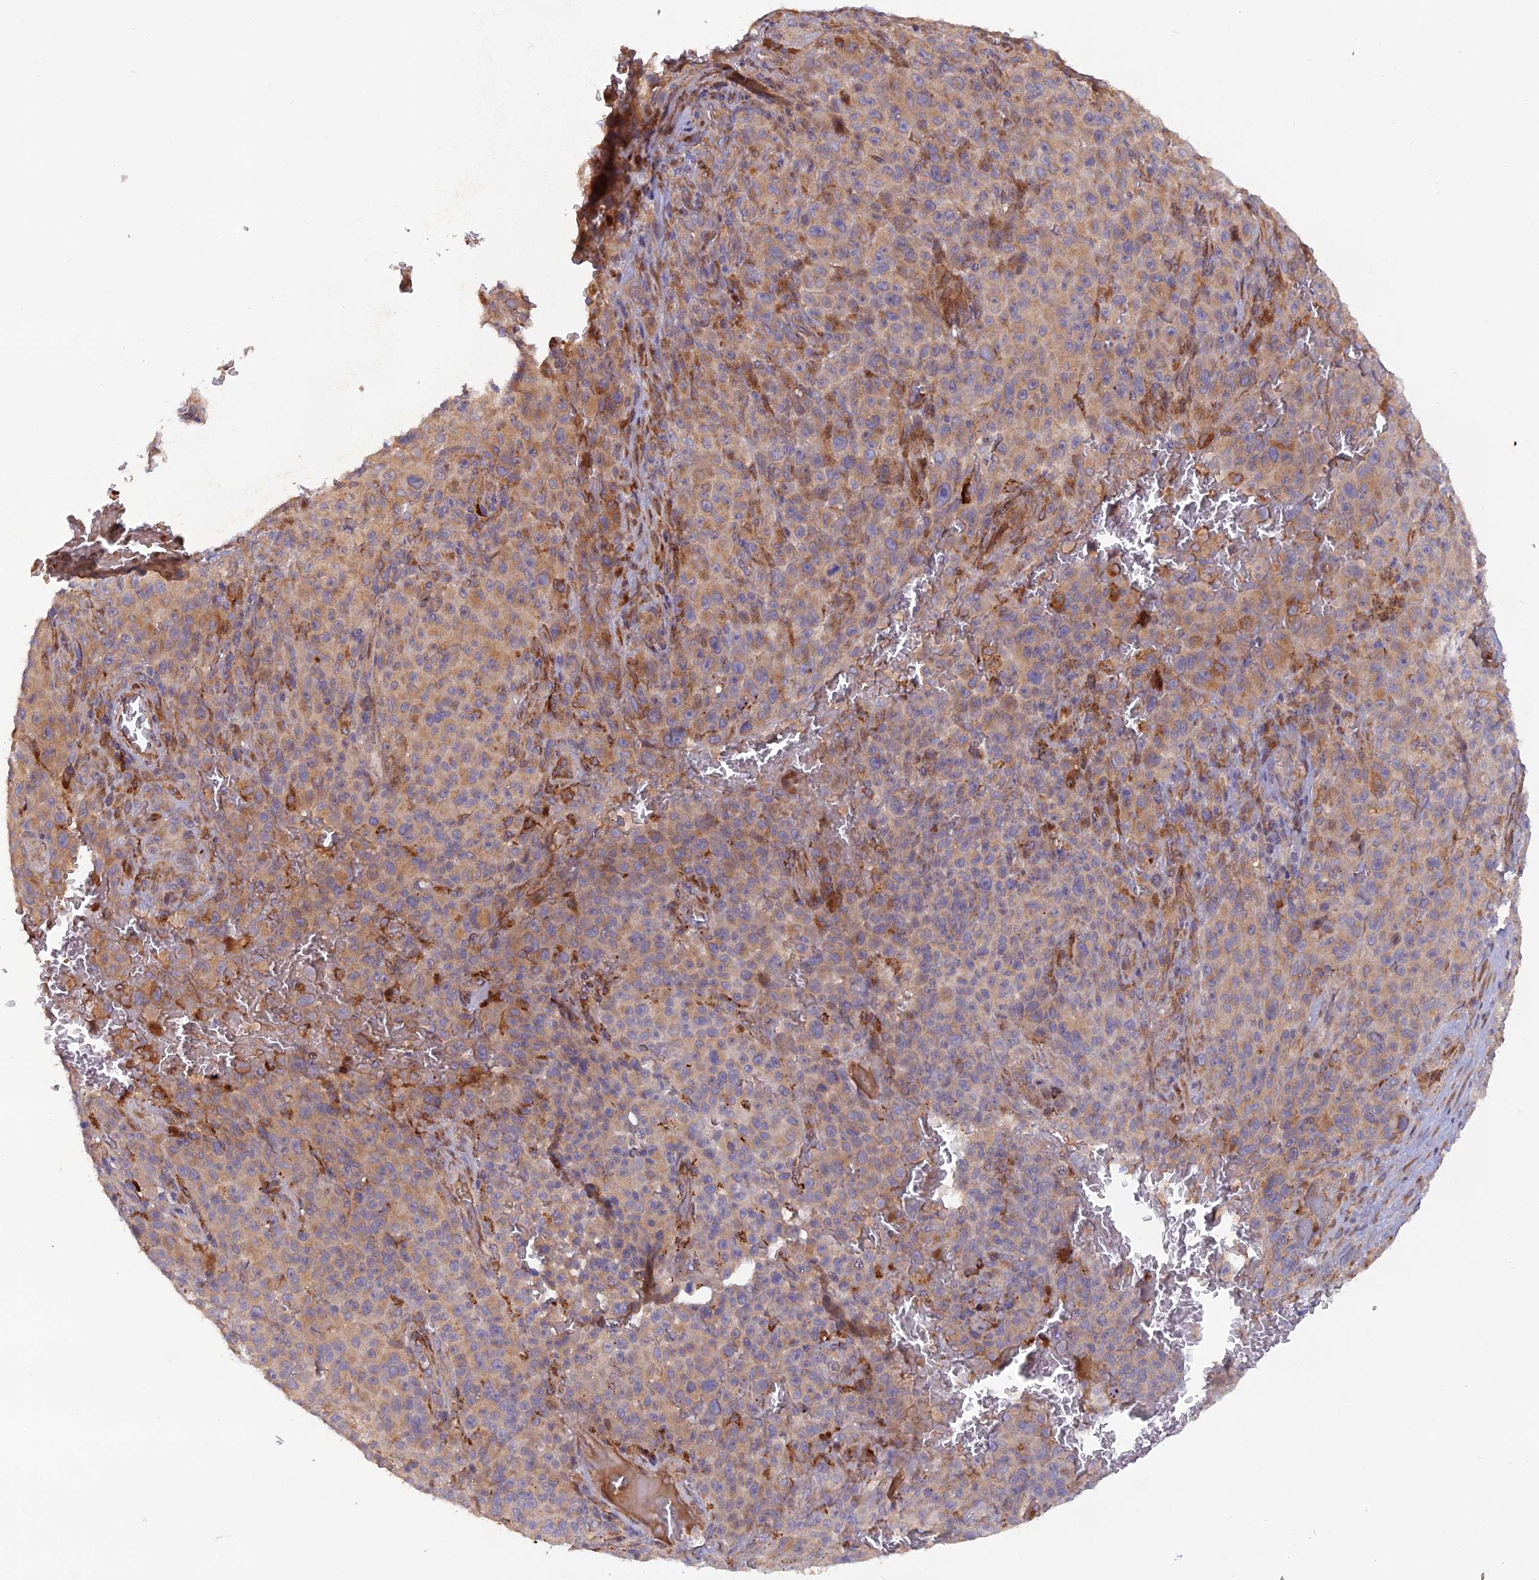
{"staining": {"intensity": "weak", "quantity": "25%-75%", "location": "cytoplasmic/membranous"}, "tissue": "melanoma", "cell_type": "Tumor cells", "image_type": "cancer", "snomed": [{"axis": "morphology", "description": "Malignant melanoma, NOS"}, {"axis": "topography", "description": "Skin"}], "caption": "IHC of melanoma demonstrates low levels of weak cytoplasmic/membranous staining in approximately 25%-75% of tumor cells.", "gene": "GMCL1", "patient": {"sex": "female", "age": 82}}